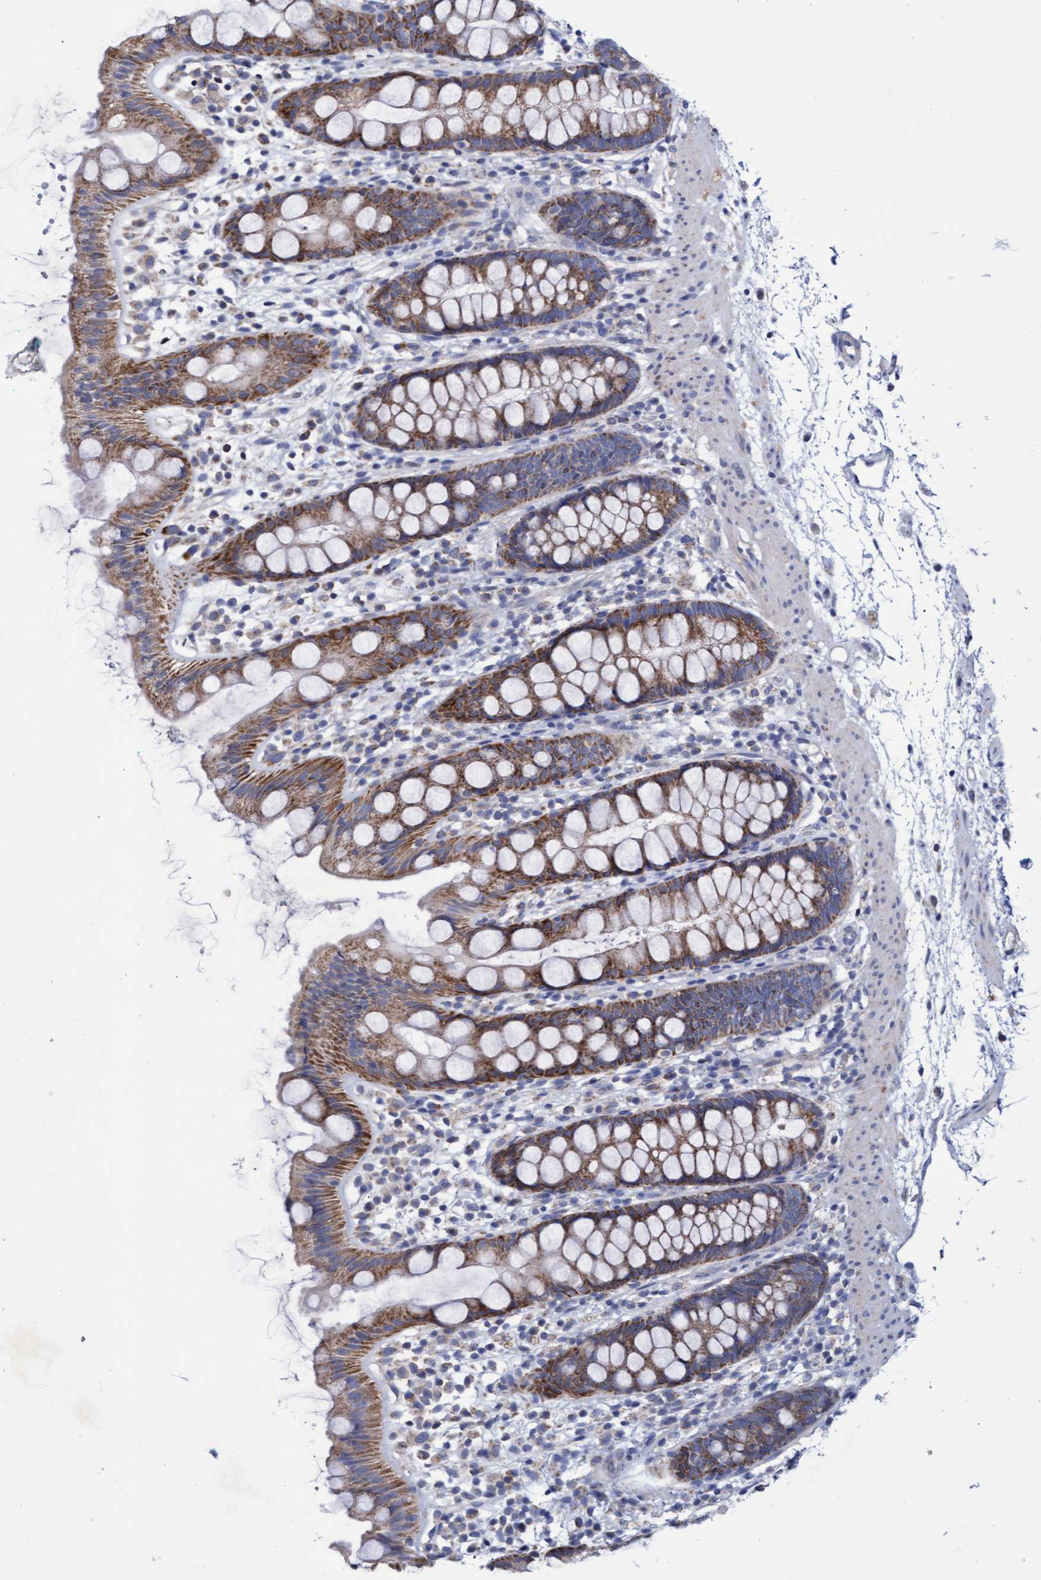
{"staining": {"intensity": "moderate", "quantity": ">75%", "location": "cytoplasmic/membranous"}, "tissue": "rectum", "cell_type": "Glandular cells", "image_type": "normal", "snomed": [{"axis": "morphology", "description": "Normal tissue, NOS"}, {"axis": "topography", "description": "Rectum"}], "caption": "This micrograph displays IHC staining of normal rectum, with medium moderate cytoplasmic/membranous positivity in about >75% of glandular cells.", "gene": "ZNF750", "patient": {"sex": "female", "age": 65}}